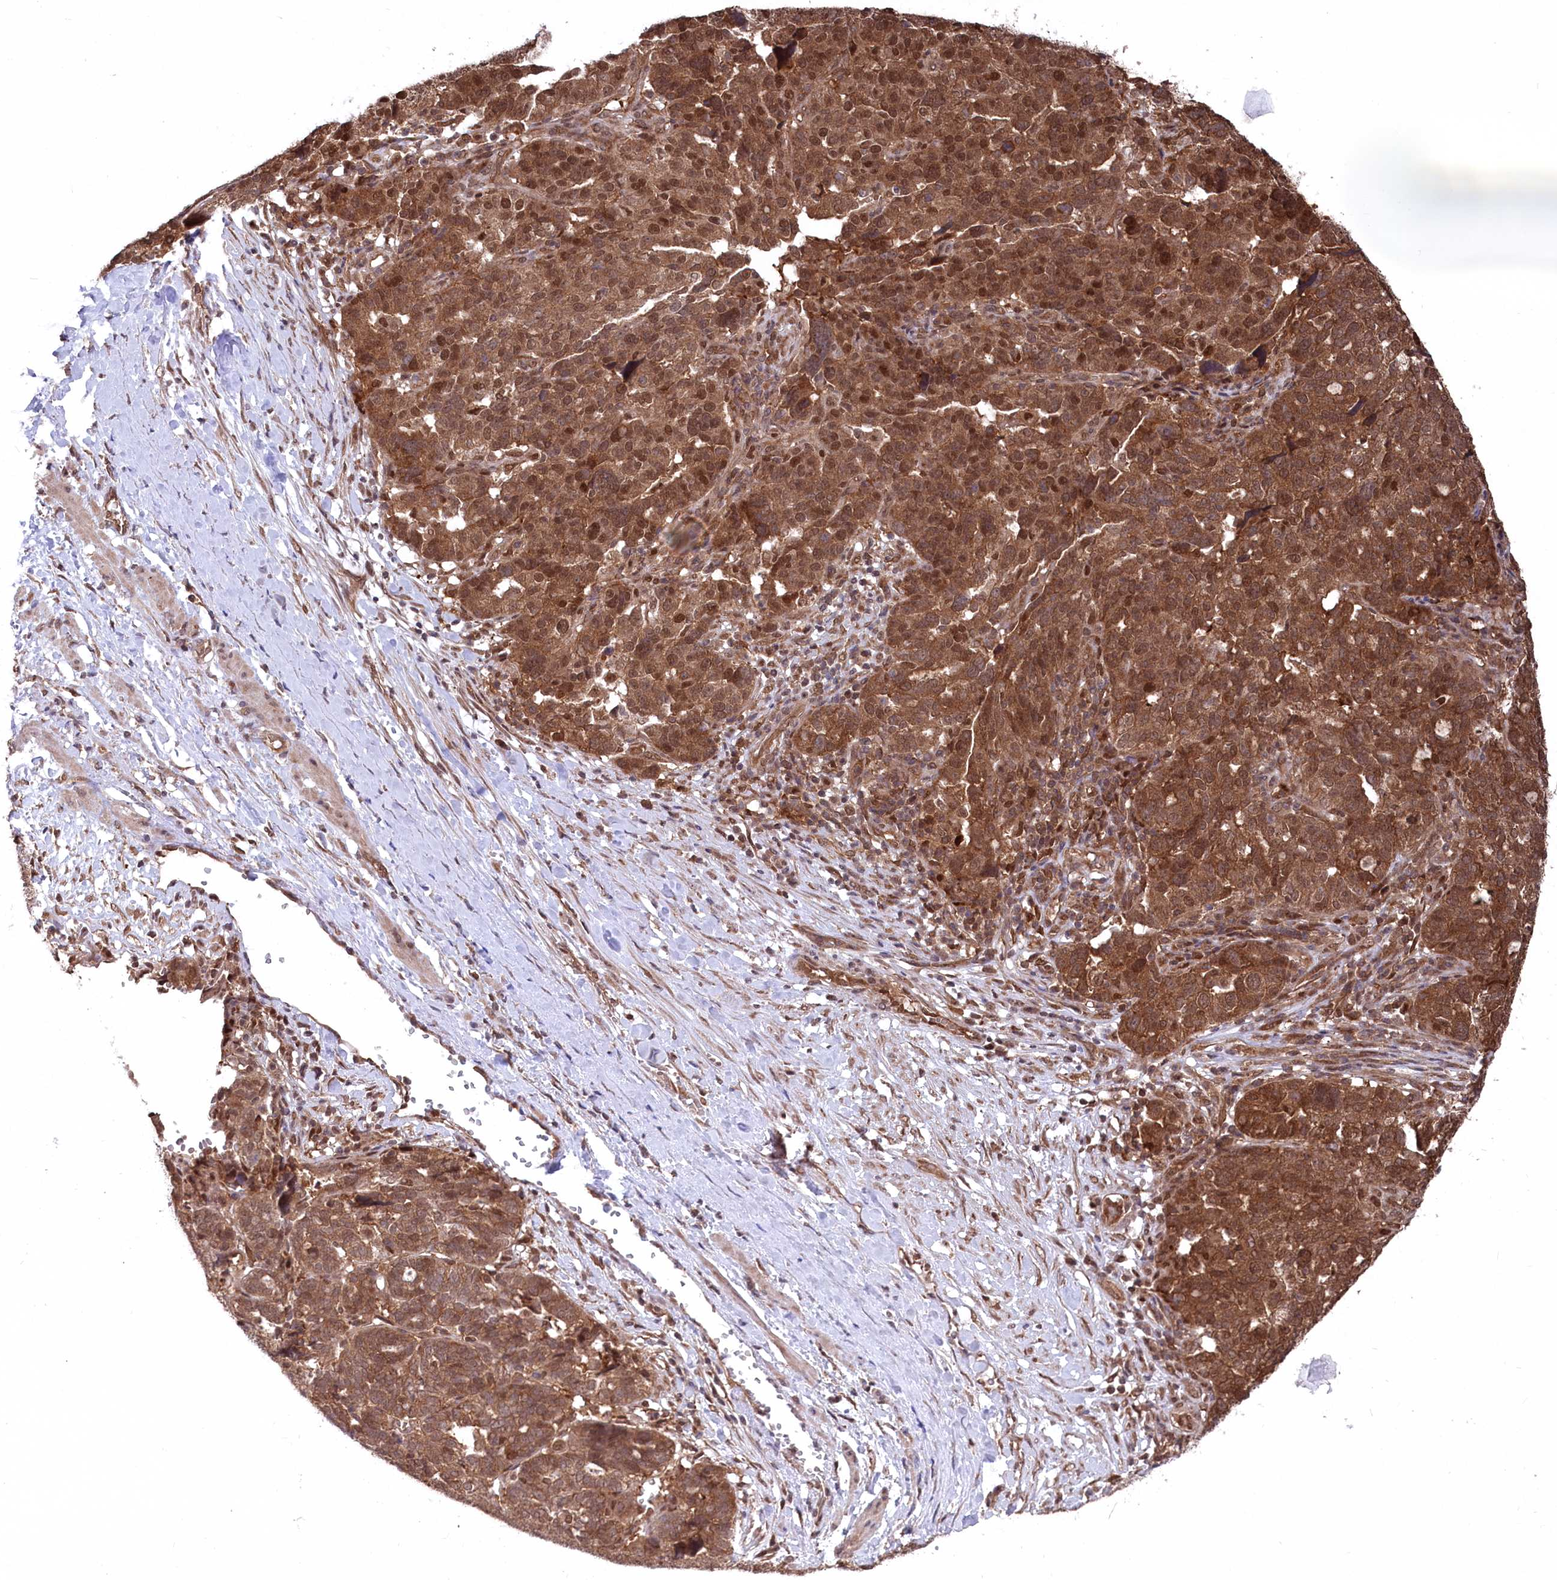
{"staining": {"intensity": "strong", "quantity": ">75%", "location": "cytoplasmic/membranous,nuclear"}, "tissue": "ovarian cancer", "cell_type": "Tumor cells", "image_type": "cancer", "snomed": [{"axis": "morphology", "description": "Cystadenocarcinoma, serous, NOS"}, {"axis": "topography", "description": "Ovary"}], "caption": "Immunohistochemistry (IHC) image of neoplastic tissue: human ovarian cancer (serous cystadenocarcinoma) stained using immunohistochemistry (IHC) displays high levels of strong protein expression localized specifically in the cytoplasmic/membranous and nuclear of tumor cells, appearing as a cytoplasmic/membranous and nuclear brown color.", "gene": "PSMA1", "patient": {"sex": "female", "age": 59}}